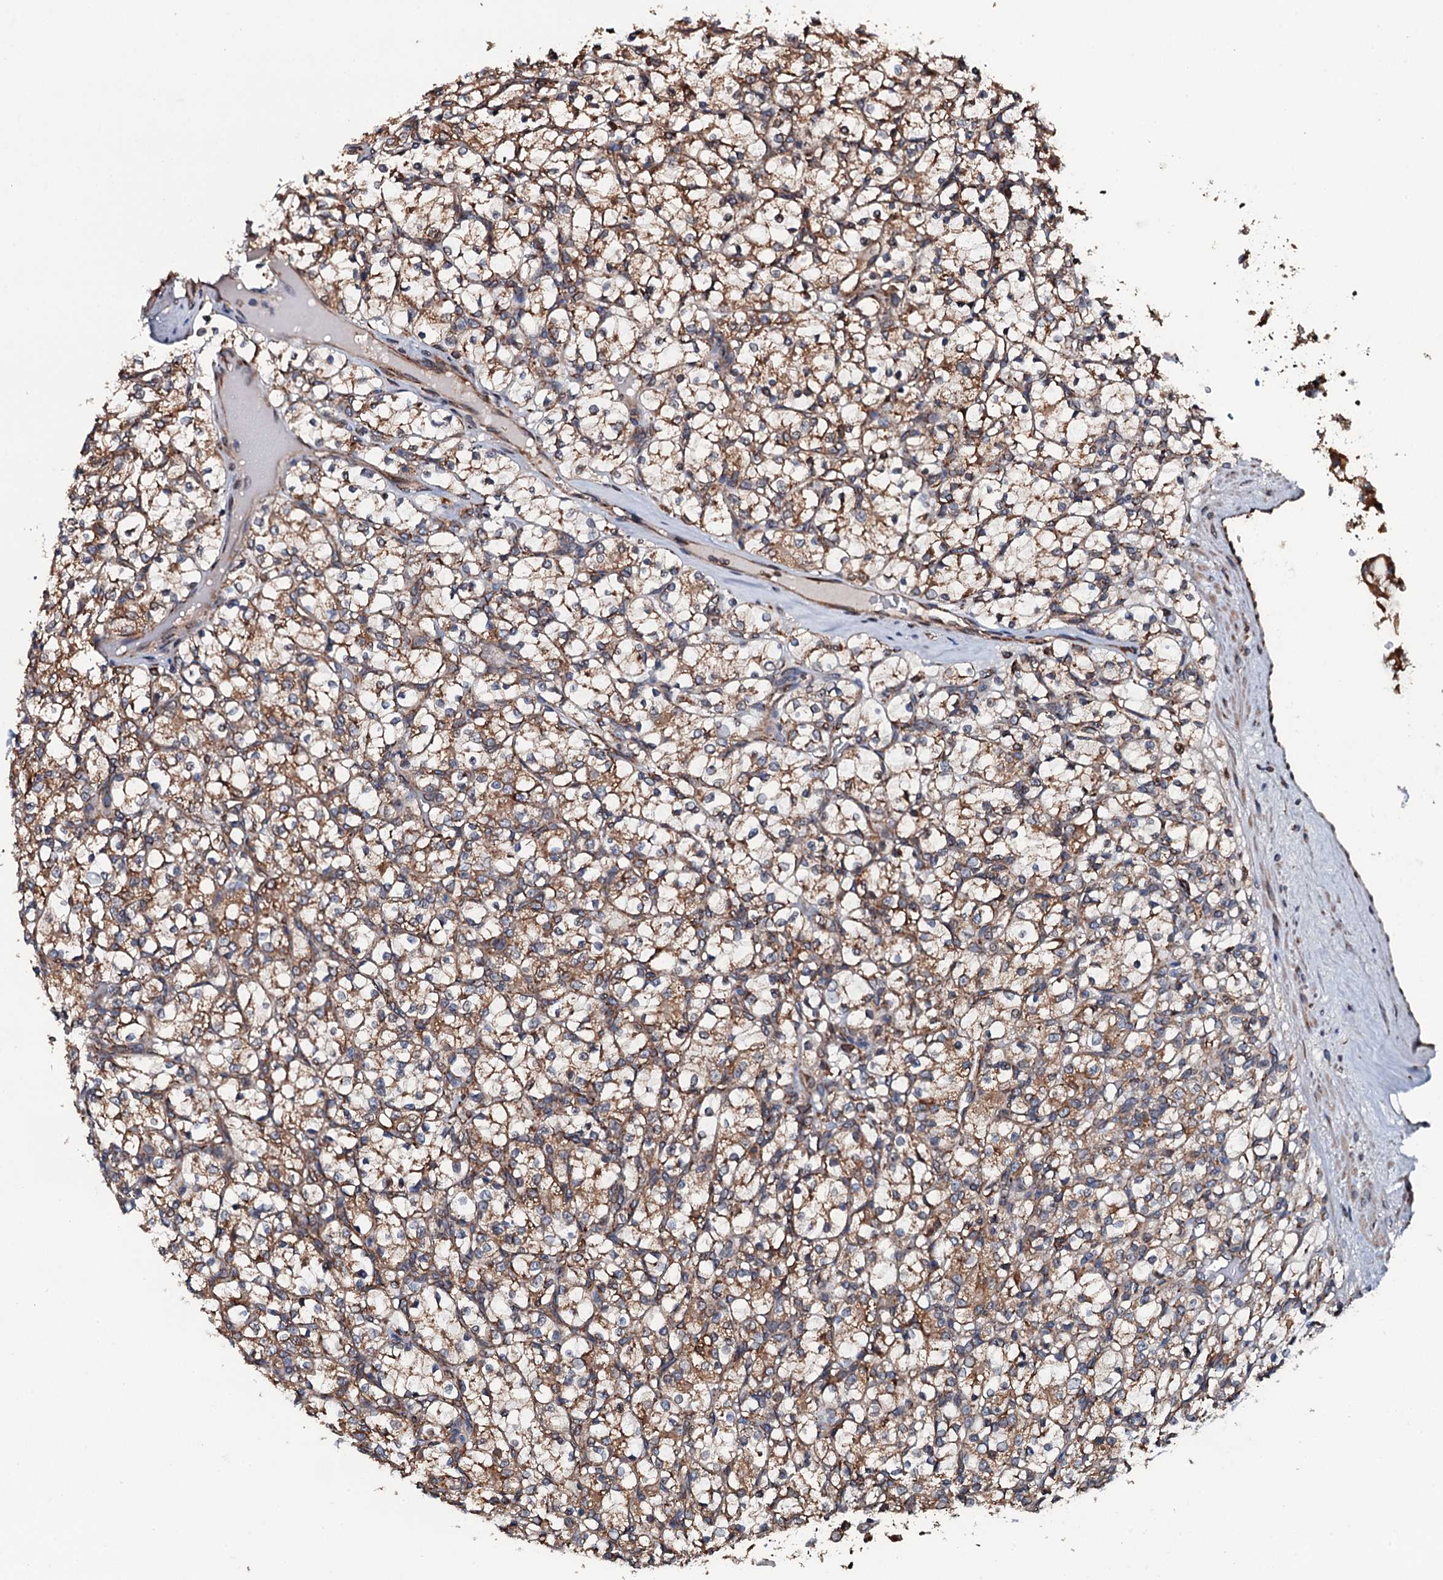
{"staining": {"intensity": "moderate", "quantity": ">75%", "location": "cytoplasmic/membranous"}, "tissue": "renal cancer", "cell_type": "Tumor cells", "image_type": "cancer", "snomed": [{"axis": "morphology", "description": "Adenocarcinoma, NOS"}, {"axis": "topography", "description": "Kidney"}], "caption": "Renal cancer stained for a protein exhibits moderate cytoplasmic/membranous positivity in tumor cells.", "gene": "RAB12", "patient": {"sex": "female", "age": 69}}